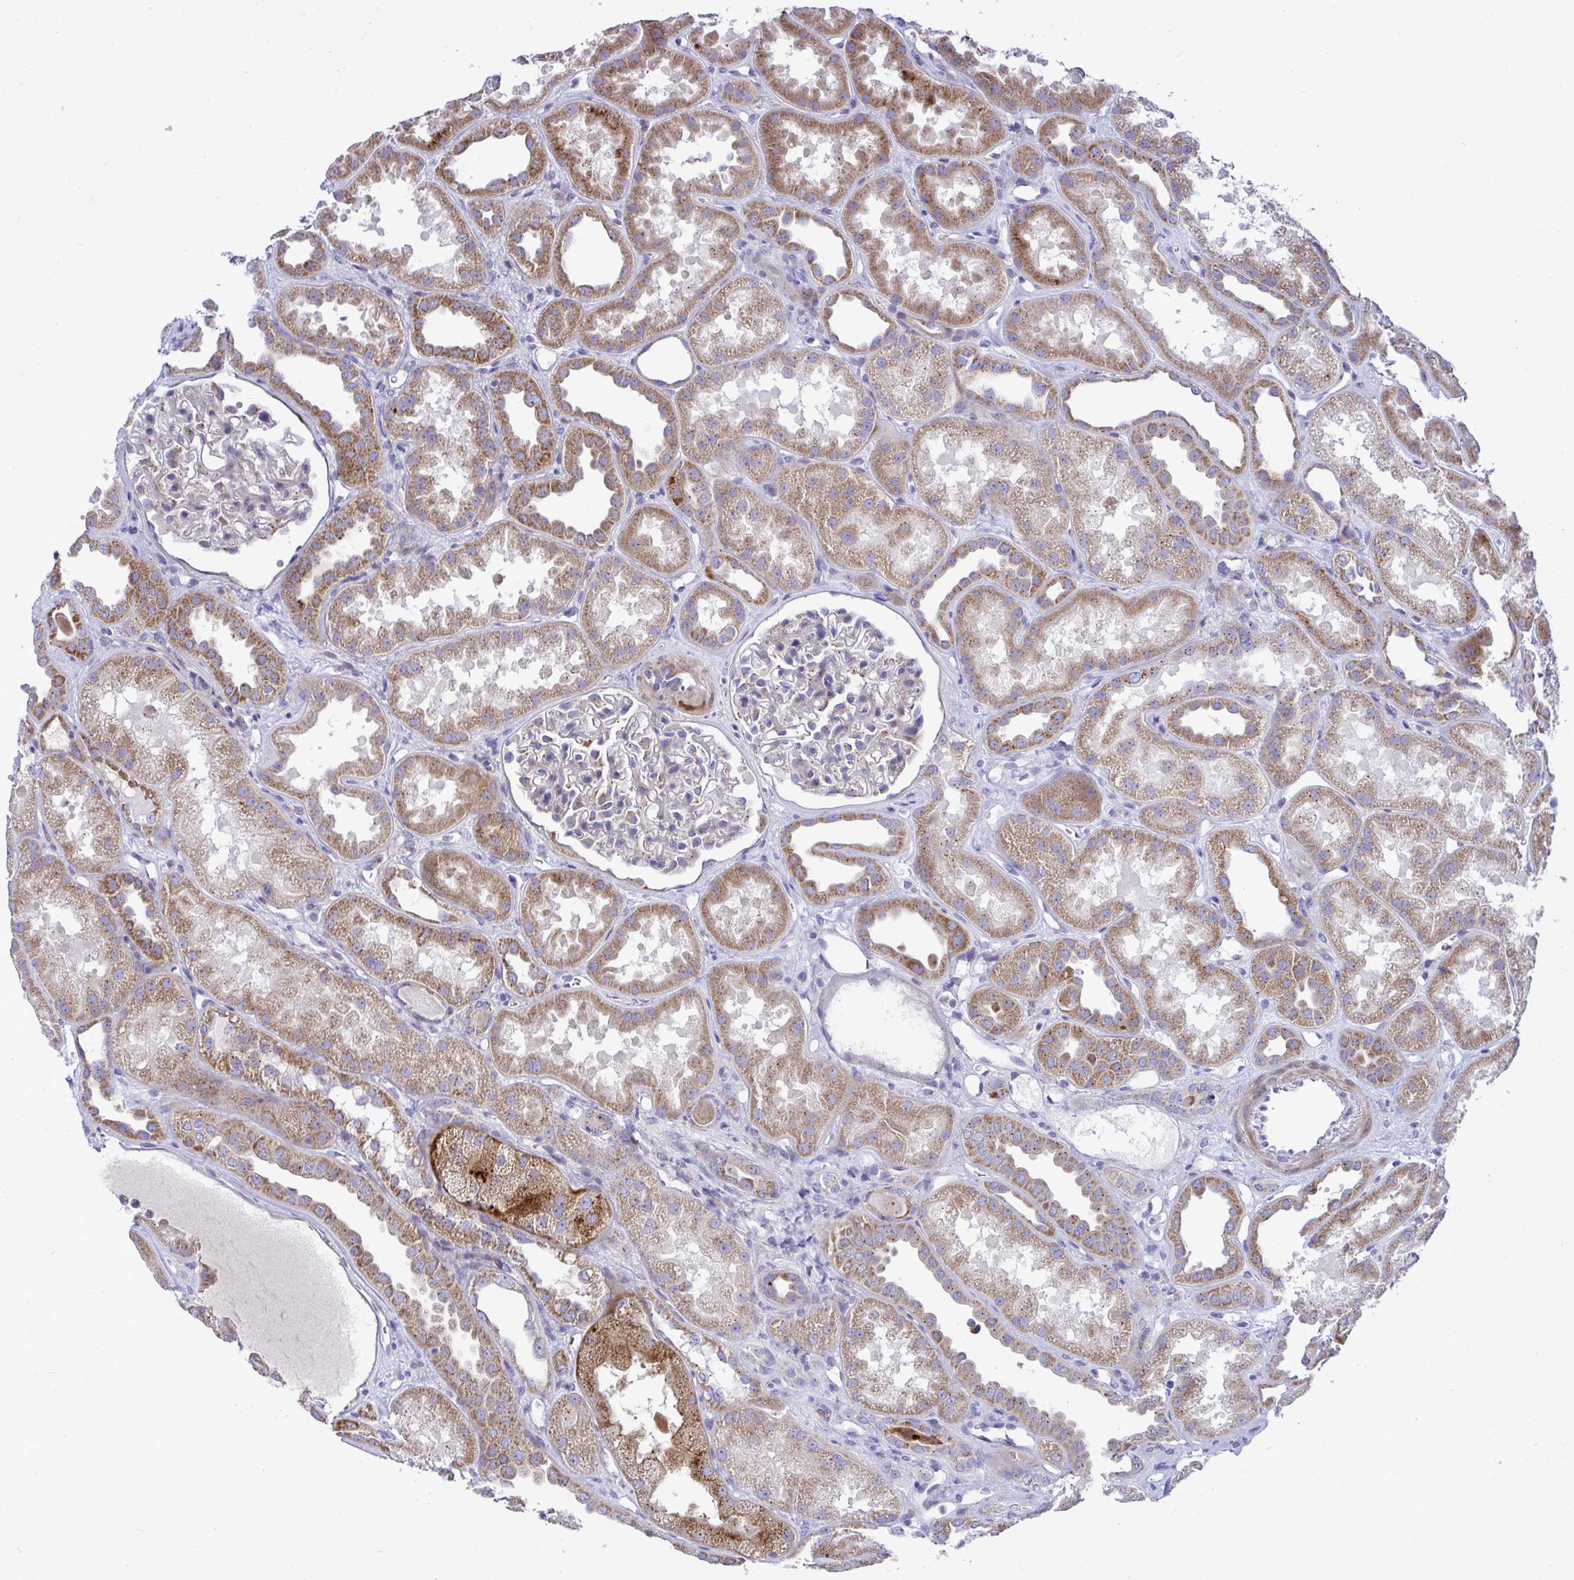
{"staining": {"intensity": "moderate", "quantity": "<25%", "location": "cytoplasmic/membranous"}, "tissue": "kidney", "cell_type": "Cells in glomeruli", "image_type": "normal", "snomed": [{"axis": "morphology", "description": "Normal tissue, NOS"}, {"axis": "topography", "description": "Kidney"}], "caption": "Protein staining demonstrates moderate cytoplasmic/membranous staining in about <25% of cells in glomeruli in unremarkable kidney. (DAB (3,3'-diaminobenzidine) IHC with brightfield microscopy, high magnification).", "gene": "MRPS16", "patient": {"sex": "male", "age": 61}}